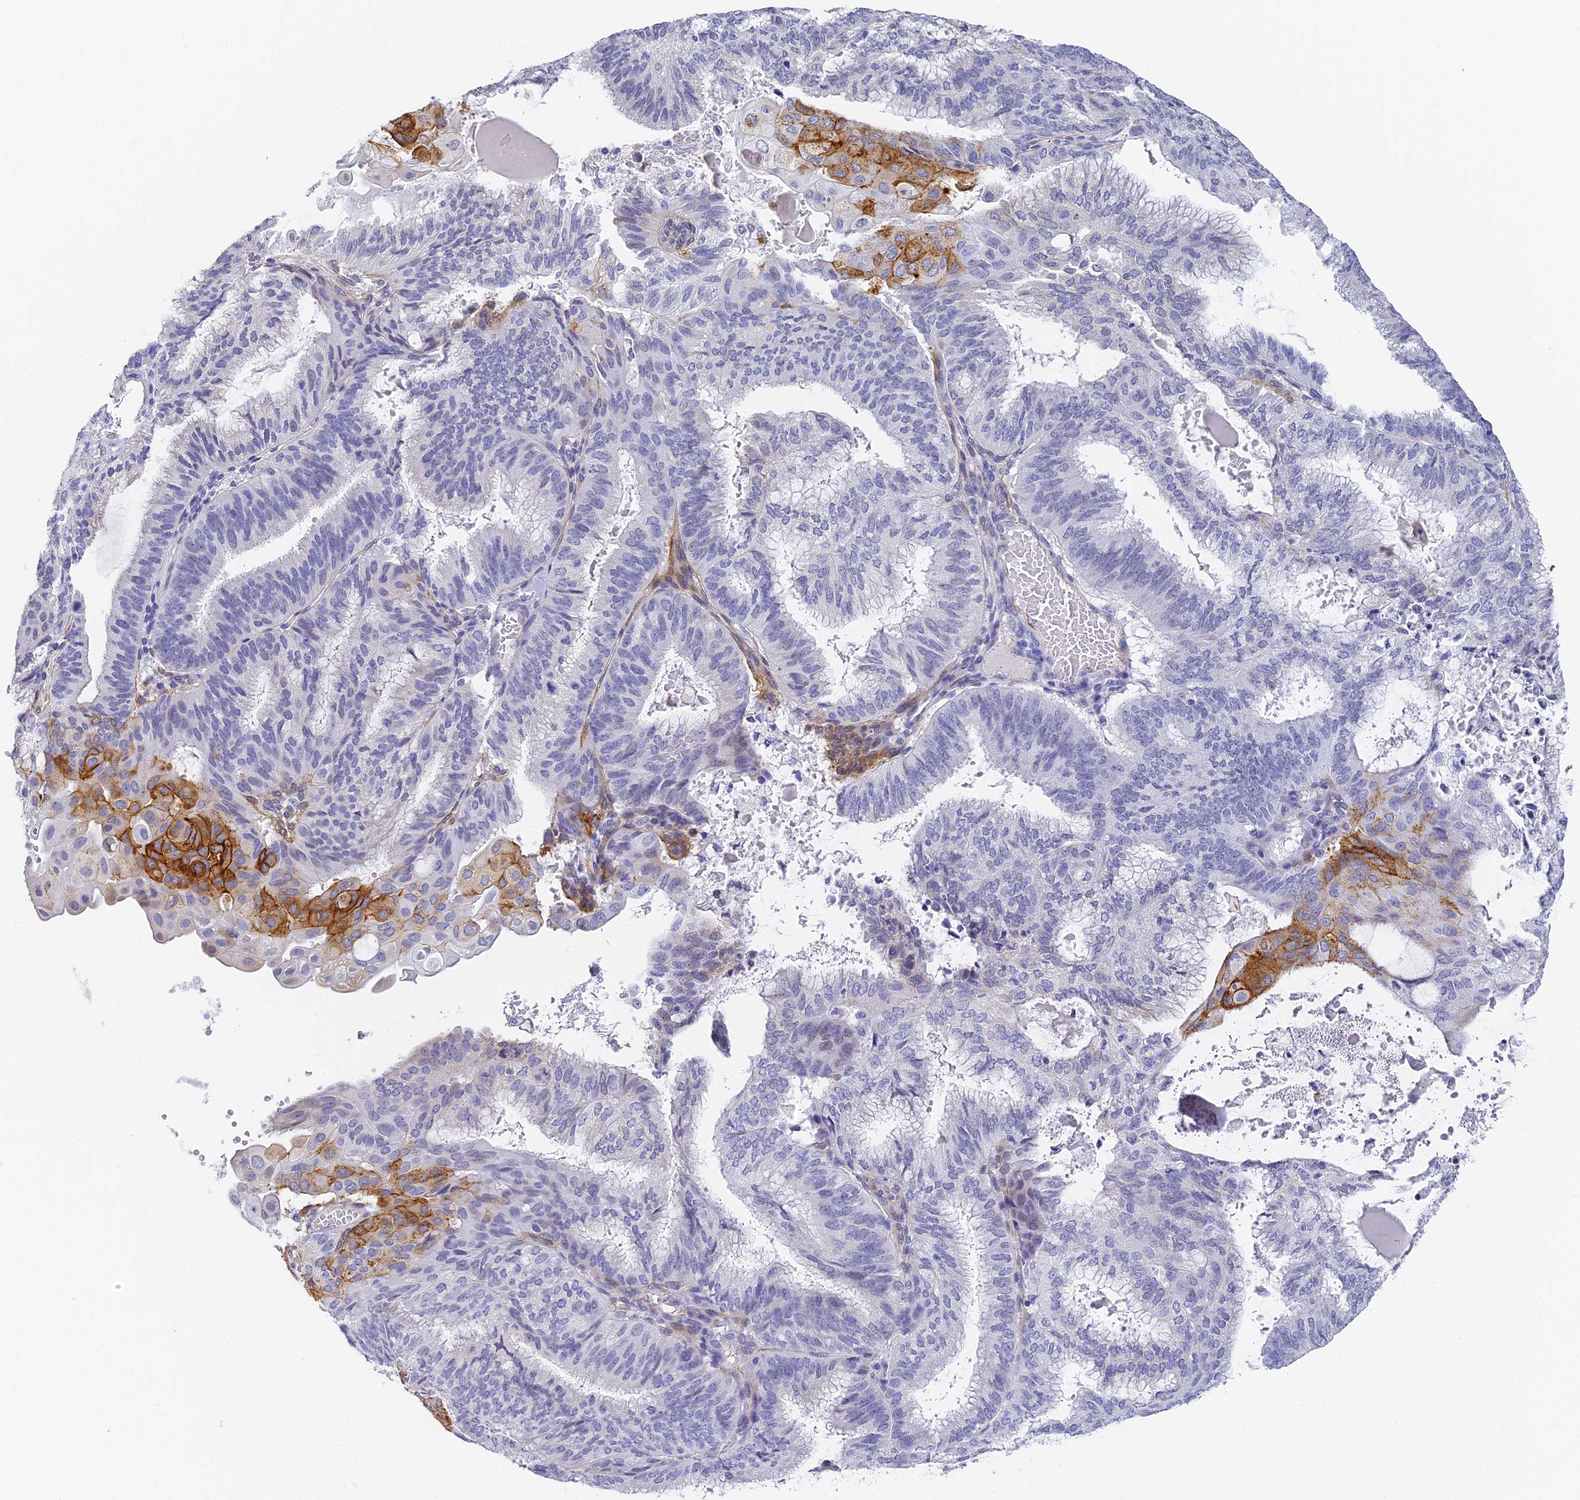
{"staining": {"intensity": "moderate", "quantity": "<25%", "location": "cytoplasmic/membranous"}, "tissue": "endometrial cancer", "cell_type": "Tumor cells", "image_type": "cancer", "snomed": [{"axis": "morphology", "description": "Adenocarcinoma, NOS"}, {"axis": "topography", "description": "Endometrium"}], "caption": "Protein staining shows moderate cytoplasmic/membranous expression in about <25% of tumor cells in endometrial cancer.", "gene": "GJA1", "patient": {"sex": "female", "age": 49}}